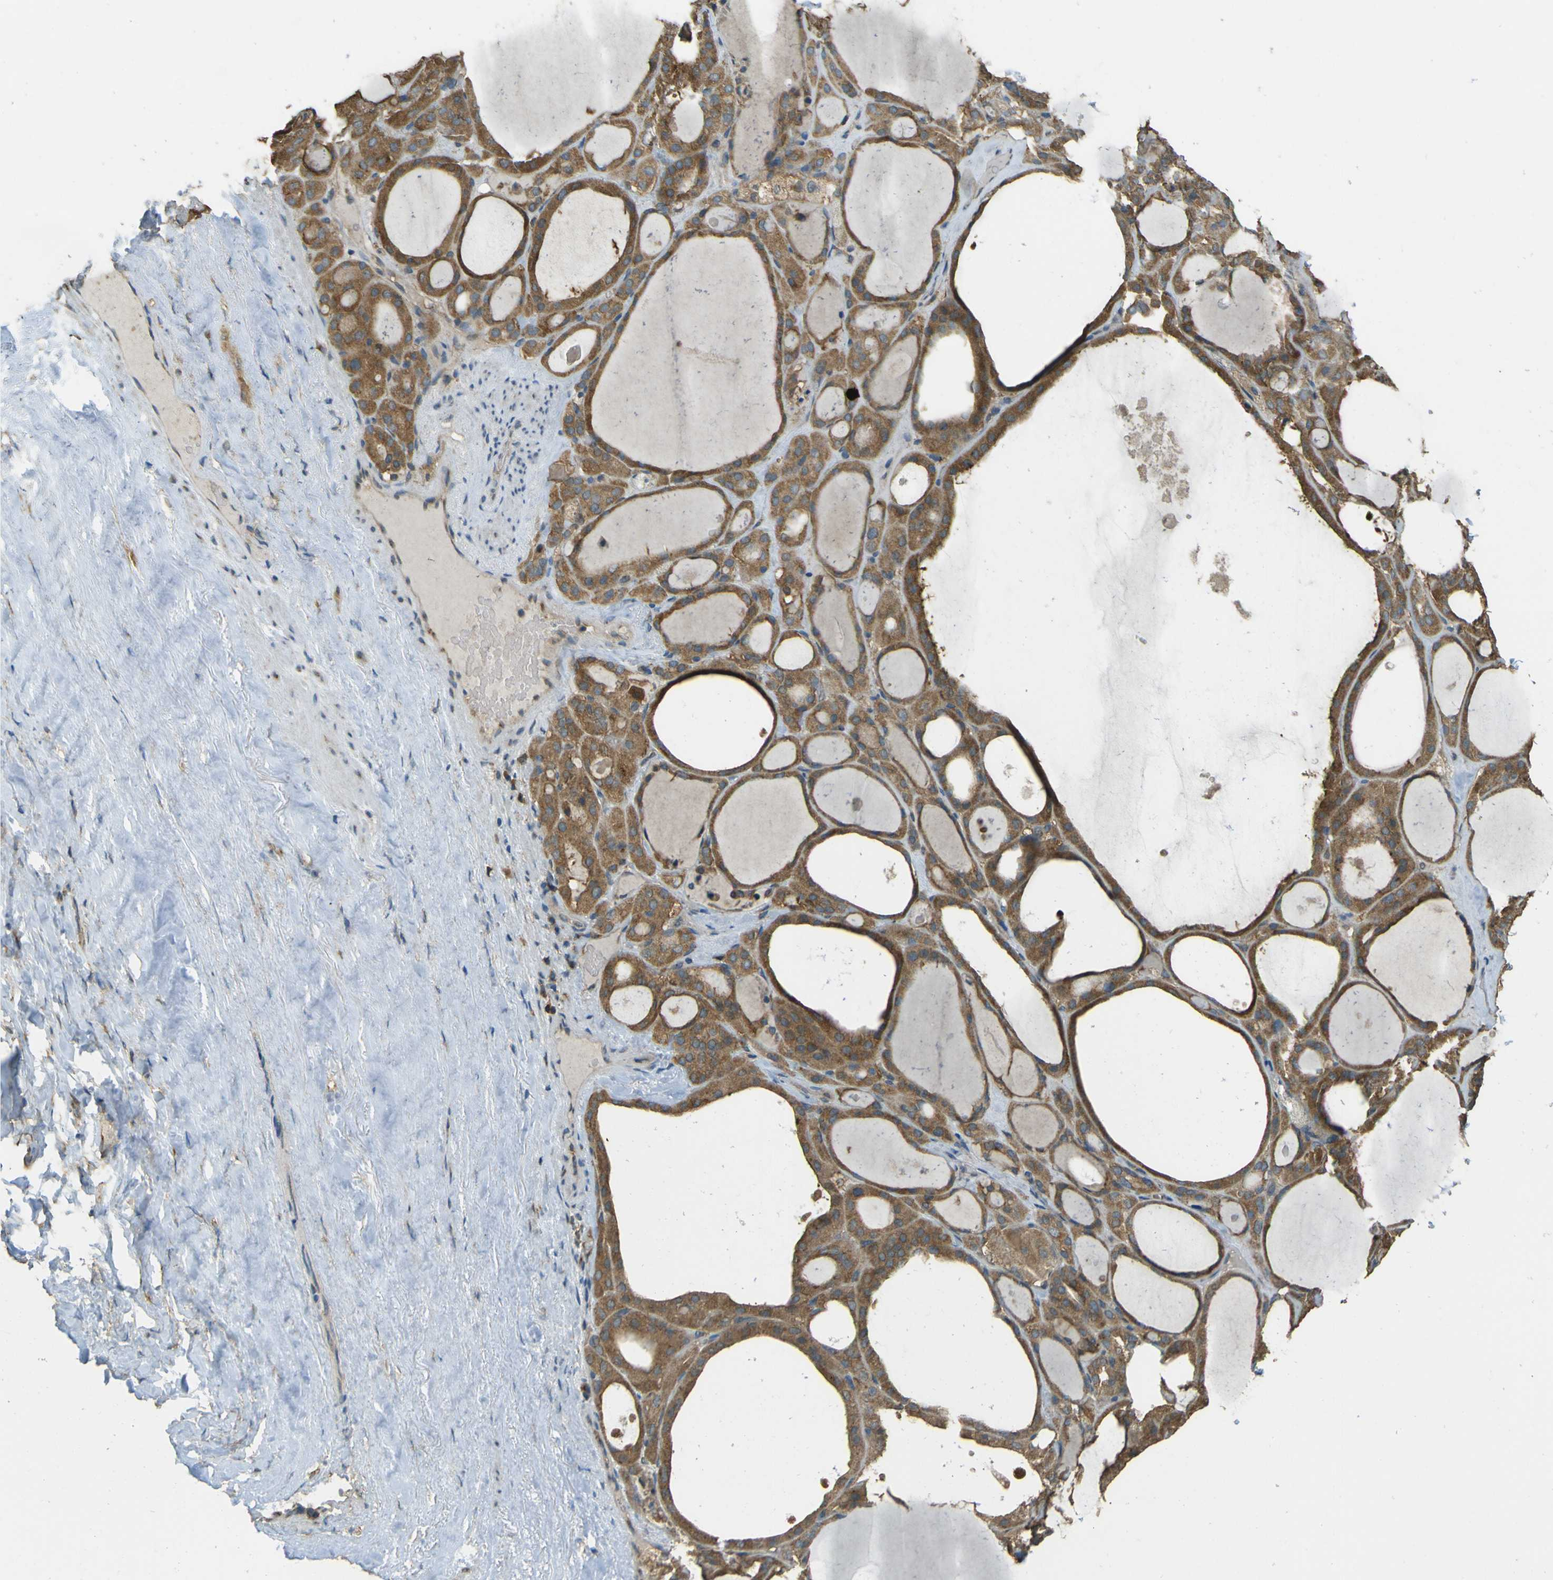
{"staining": {"intensity": "strong", "quantity": "25%-75%", "location": "cytoplasmic/membranous"}, "tissue": "thyroid gland", "cell_type": "Glandular cells", "image_type": "normal", "snomed": [{"axis": "morphology", "description": "Normal tissue, NOS"}, {"axis": "morphology", "description": "Carcinoma, NOS"}, {"axis": "topography", "description": "Thyroid gland"}], "caption": "Thyroid gland stained with DAB immunohistochemistry (IHC) shows high levels of strong cytoplasmic/membranous expression in approximately 25%-75% of glandular cells. The staining is performed using DAB brown chromogen to label protein expression. The nuclei are counter-stained blue using hematoxylin.", "gene": "GOLGA1", "patient": {"sex": "female", "age": 86}}